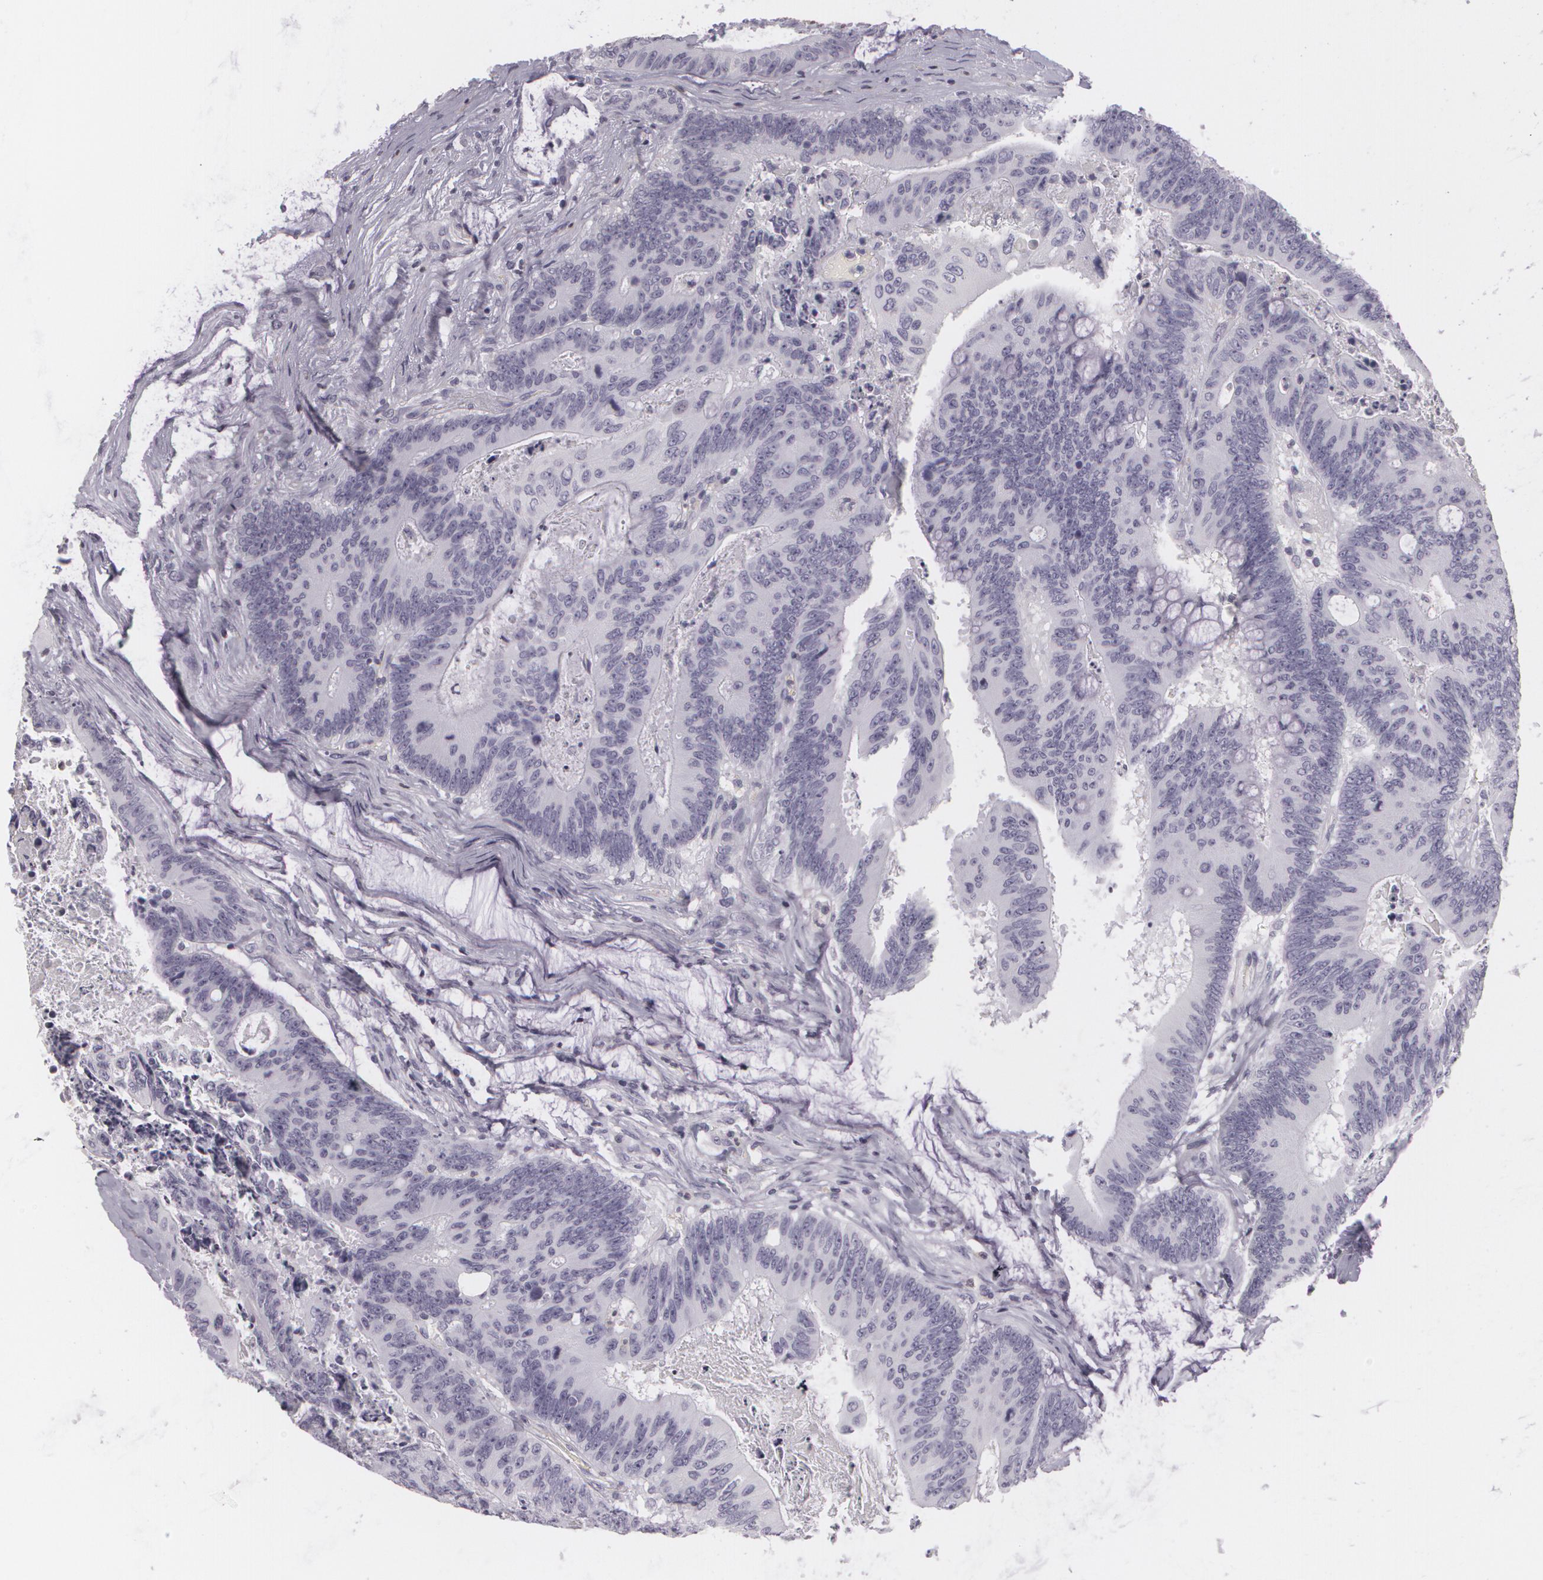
{"staining": {"intensity": "negative", "quantity": "none", "location": "none"}, "tissue": "colorectal cancer", "cell_type": "Tumor cells", "image_type": "cancer", "snomed": [{"axis": "morphology", "description": "Adenocarcinoma, NOS"}, {"axis": "topography", "description": "Colon"}], "caption": "Tumor cells show no significant staining in colorectal adenocarcinoma.", "gene": "MAP2", "patient": {"sex": "male", "age": 65}}